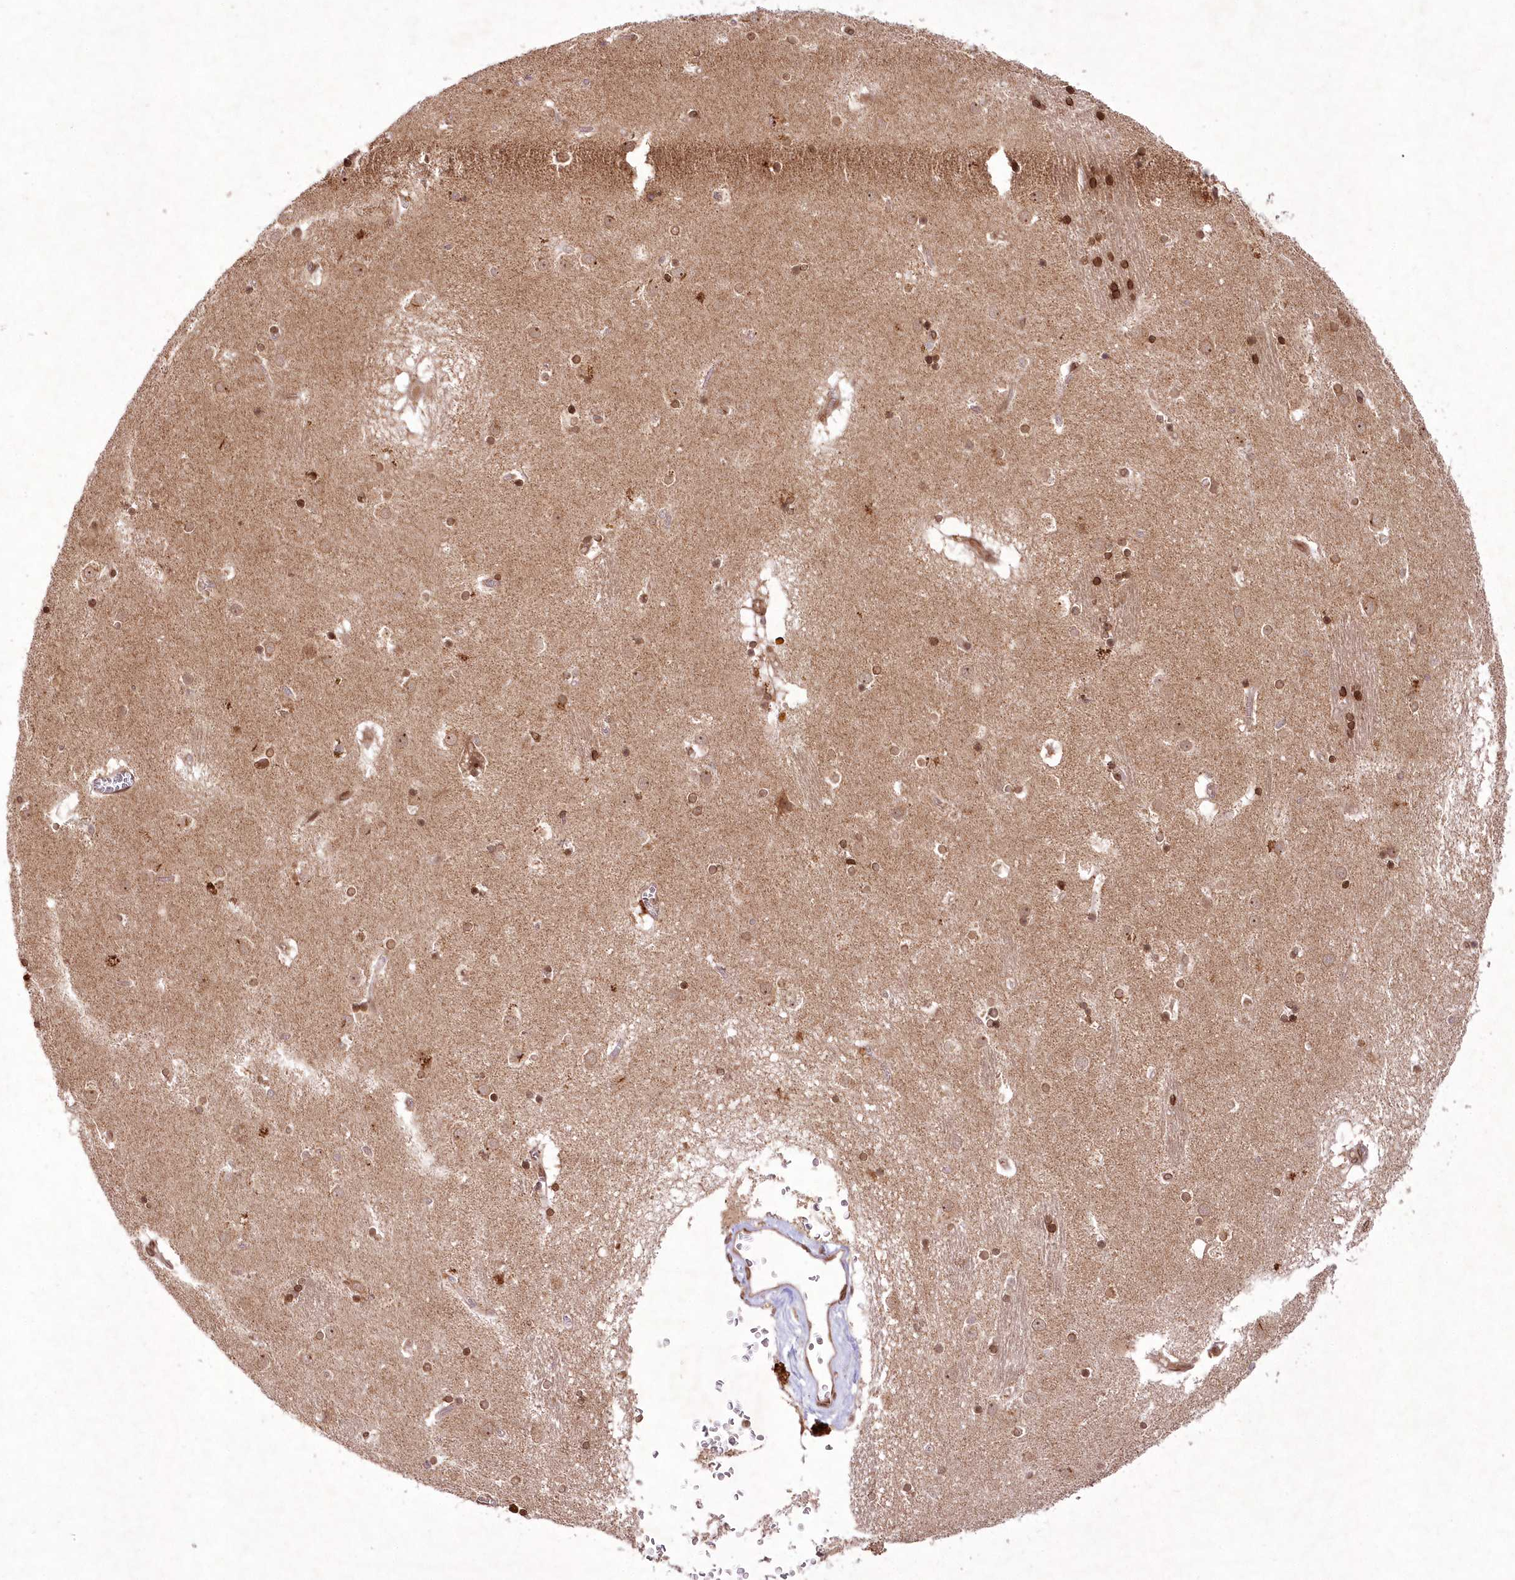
{"staining": {"intensity": "moderate", "quantity": "25%-75%", "location": "cytoplasmic/membranous,nuclear"}, "tissue": "caudate", "cell_type": "Glial cells", "image_type": "normal", "snomed": [{"axis": "morphology", "description": "Normal tissue, NOS"}, {"axis": "topography", "description": "Lateral ventricle wall"}], "caption": "Protein expression by immunohistochemistry exhibits moderate cytoplasmic/membranous,nuclear positivity in approximately 25%-75% of glial cells in unremarkable caudate.", "gene": "DNAJC27", "patient": {"sex": "male", "age": 70}}